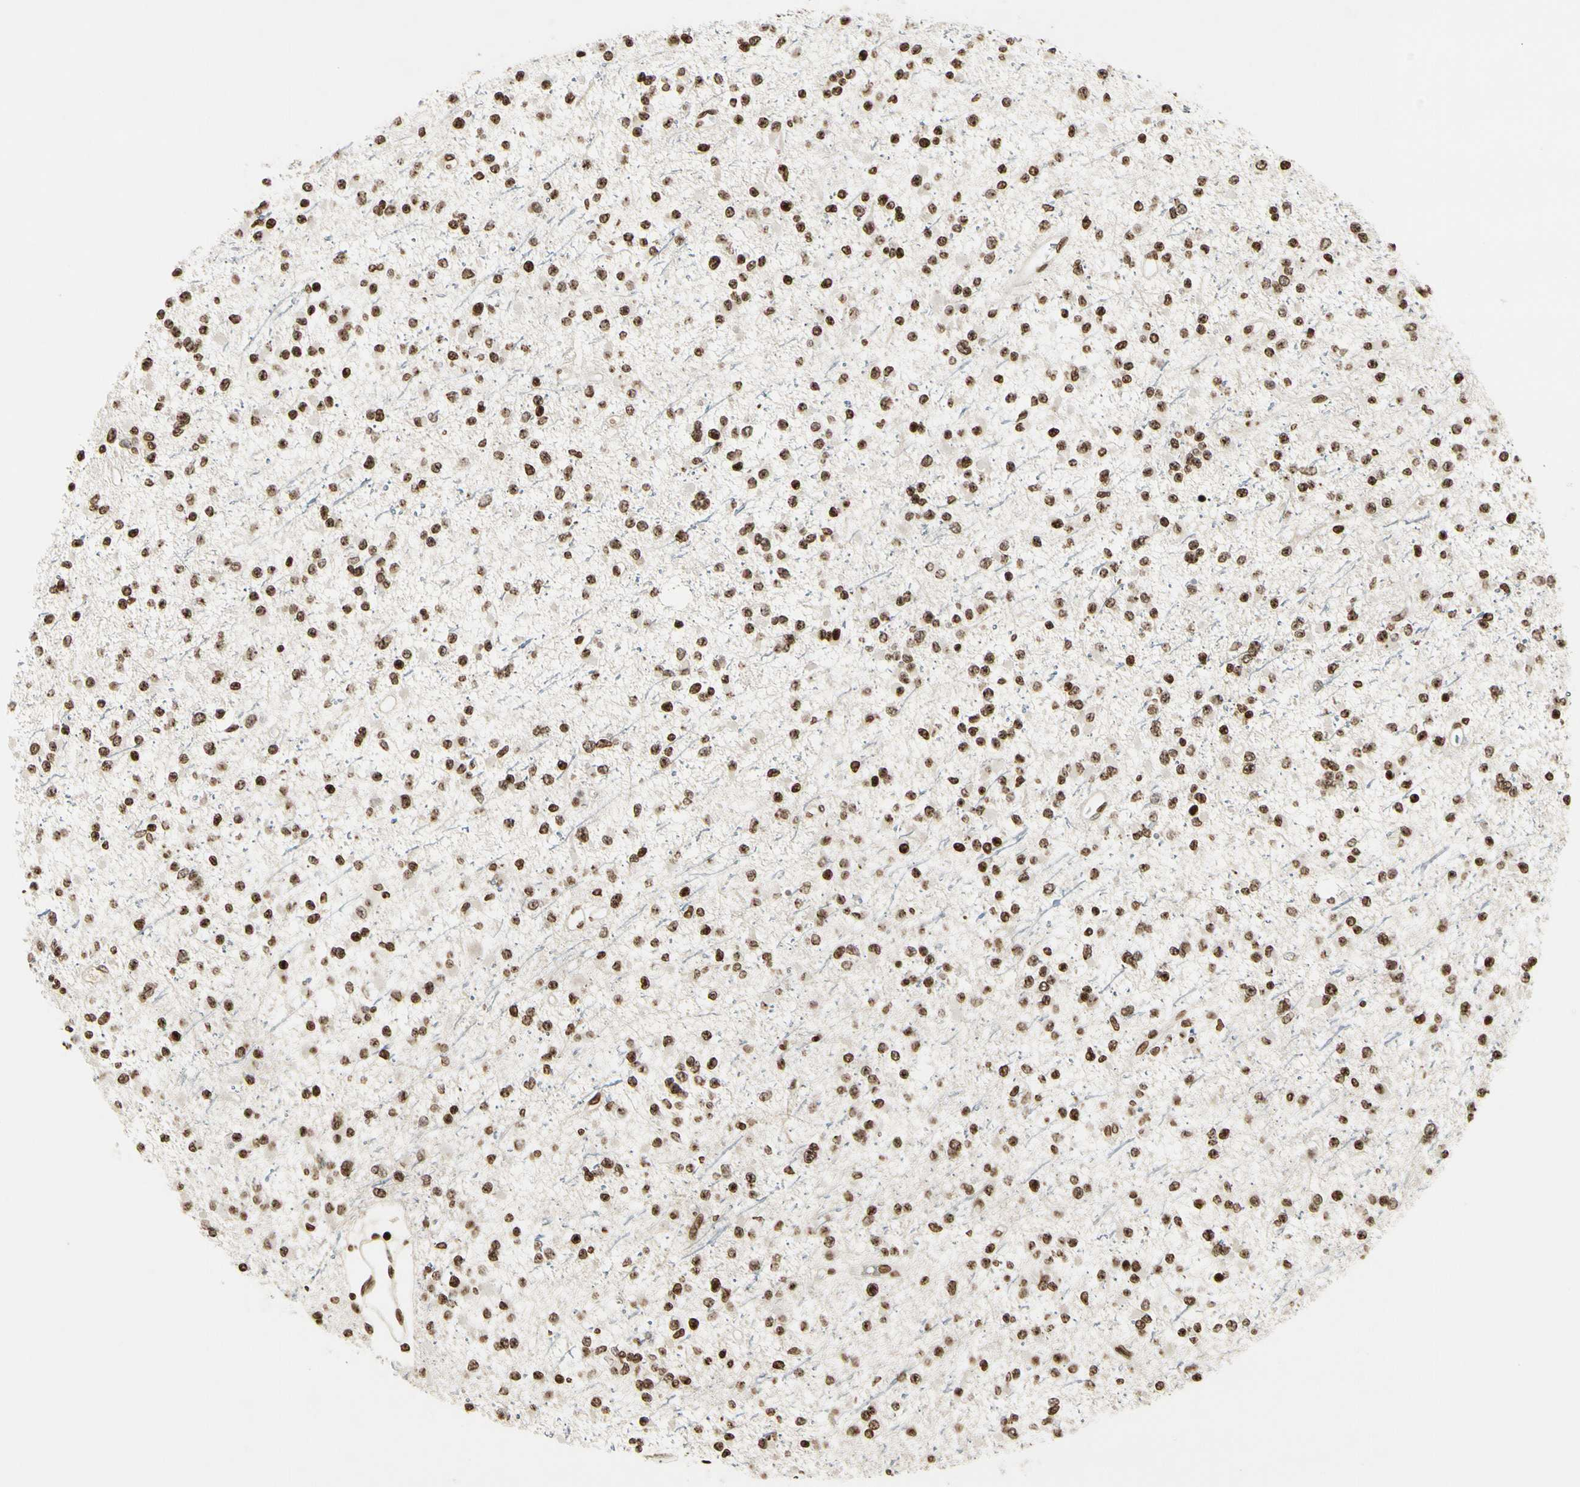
{"staining": {"intensity": "strong", "quantity": ">75%", "location": "nuclear"}, "tissue": "glioma", "cell_type": "Tumor cells", "image_type": "cancer", "snomed": [{"axis": "morphology", "description": "Glioma, malignant, Low grade"}, {"axis": "topography", "description": "Brain"}], "caption": "IHC staining of low-grade glioma (malignant), which shows high levels of strong nuclear positivity in approximately >75% of tumor cells indicating strong nuclear protein positivity. The staining was performed using DAB (brown) for protein detection and nuclei were counterstained in hematoxylin (blue).", "gene": "RORA", "patient": {"sex": "female", "age": 22}}